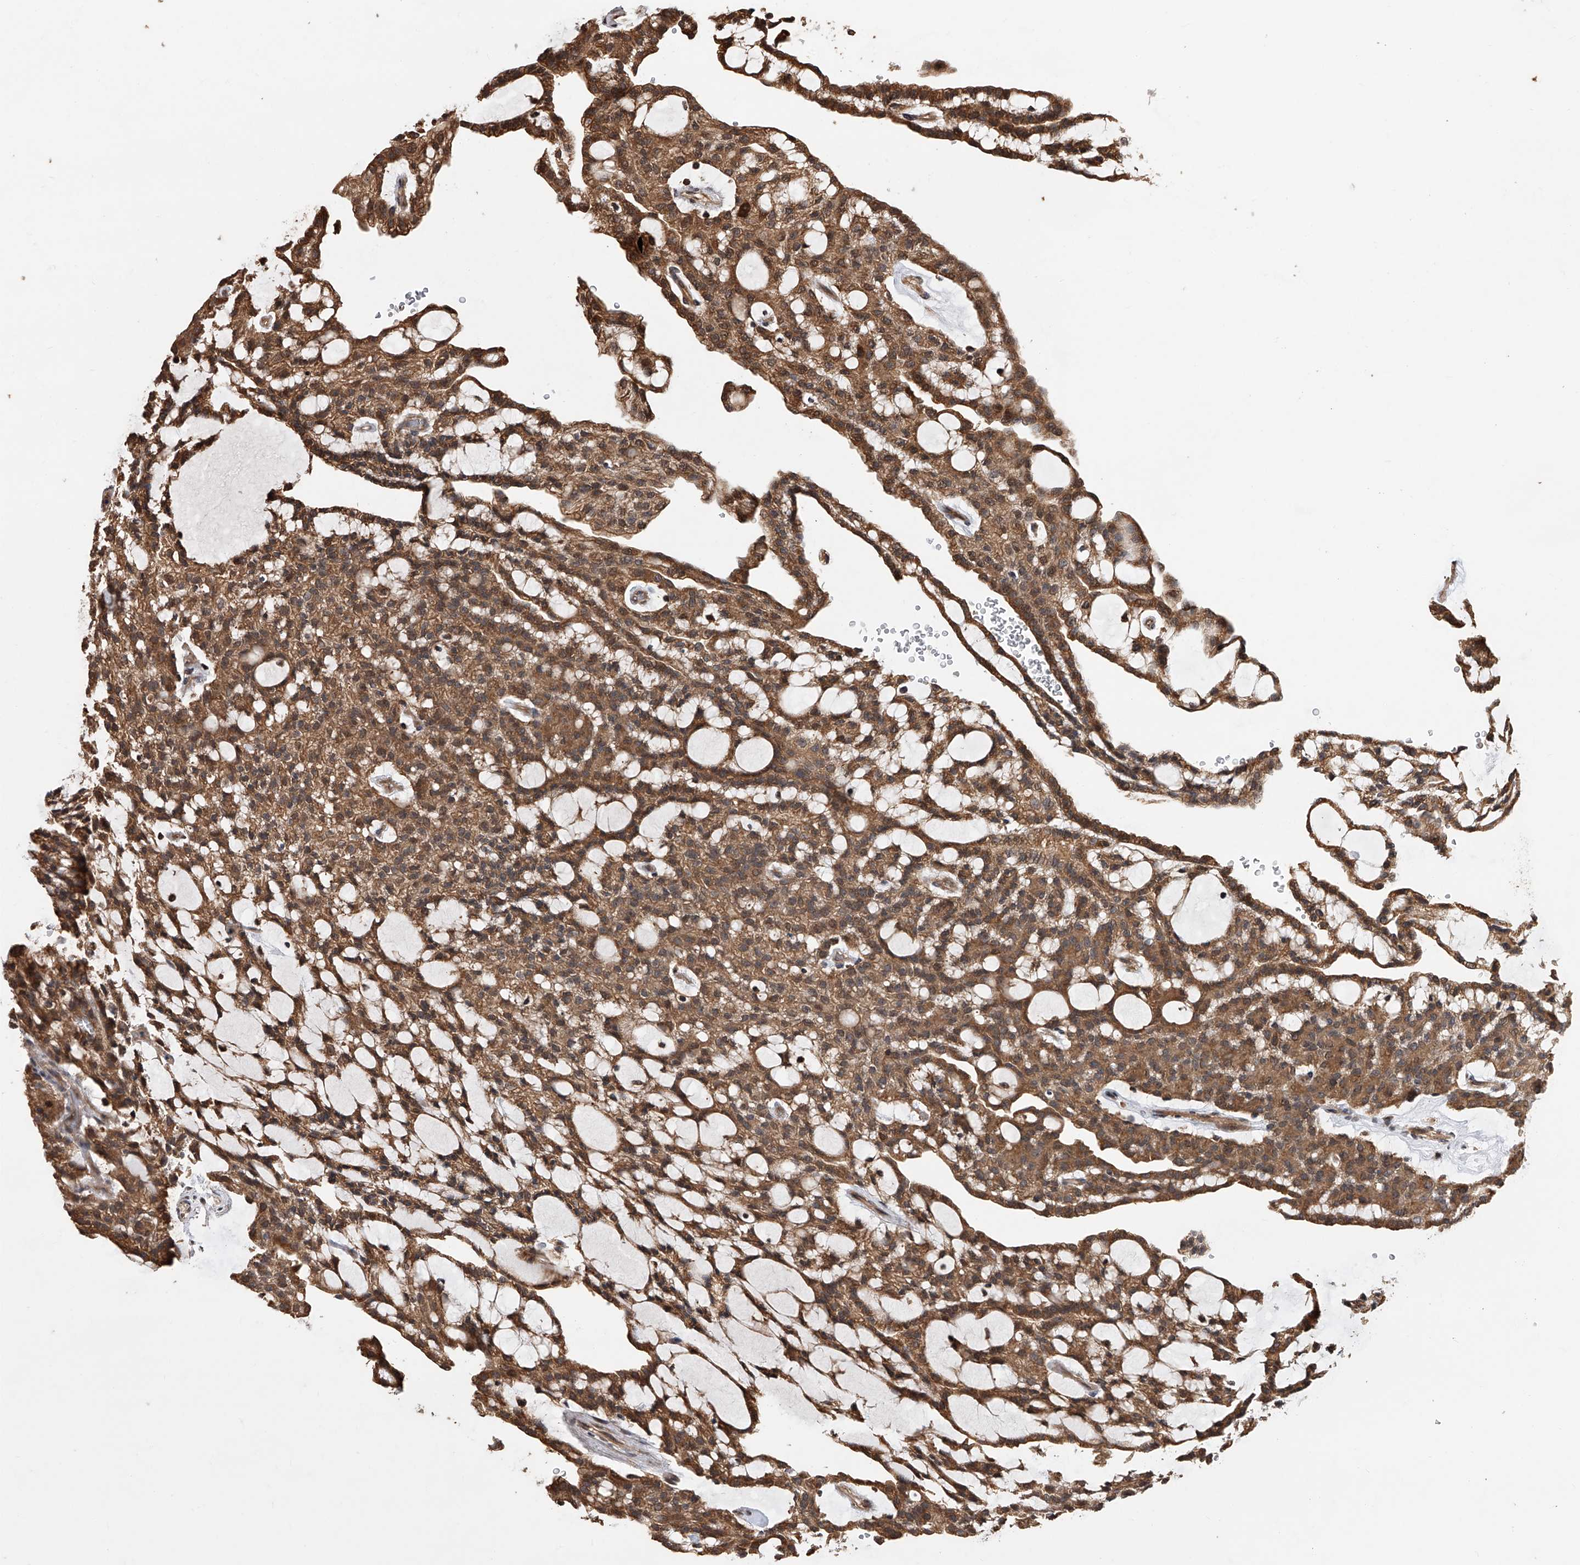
{"staining": {"intensity": "moderate", "quantity": ">75%", "location": "cytoplasmic/membranous,nuclear"}, "tissue": "renal cancer", "cell_type": "Tumor cells", "image_type": "cancer", "snomed": [{"axis": "morphology", "description": "Adenocarcinoma, NOS"}, {"axis": "topography", "description": "Kidney"}], "caption": "Immunohistochemical staining of human renal cancer (adenocarcinoma) reveals medium levels of moderate cytoplasmic/membranous and nuclear expression in about >75% of tumor cells.", "gene": "GMDS", "patient": {"sex": "male", "age": 63}}